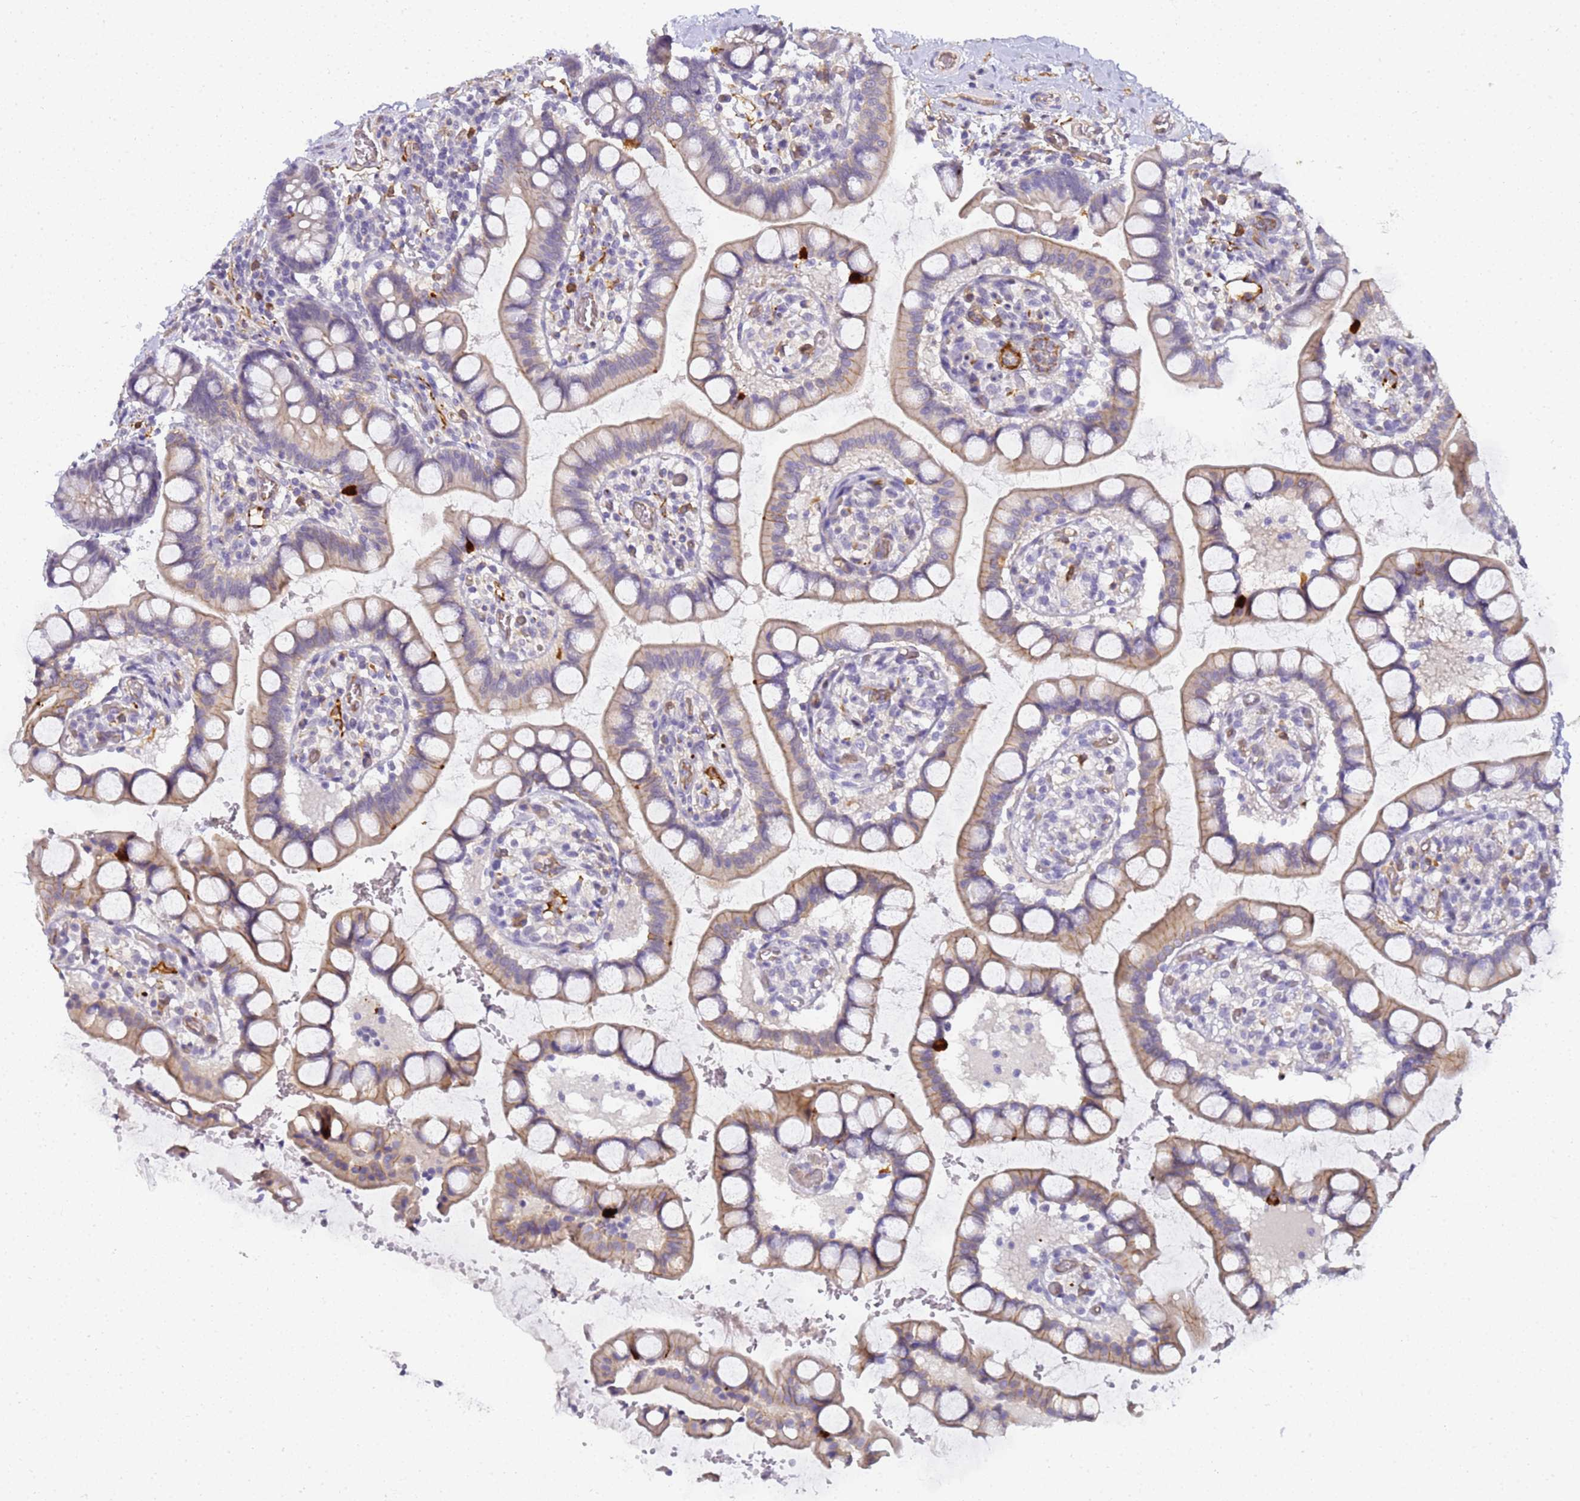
{"staining": {"intensity": "strong", "quantity": "<25%", "location": "cytoplasmic/membranous"}, "tissue": "small intestine", "cell_type": "Glandular cells", "image_type": "normal", "snomed": [{"axis": "morphology", "description": "Normal tissue, NOS"}, {"axis": "topography", "description": "Small intestine"}], "caption": "Glandular cells display medium levels of strong cytoplasmic/membranous expression in approximately <25% of cells in unremarkable small intestine.", "gene": "GON4L", "patient": {"sex": "male", "age": 52}}